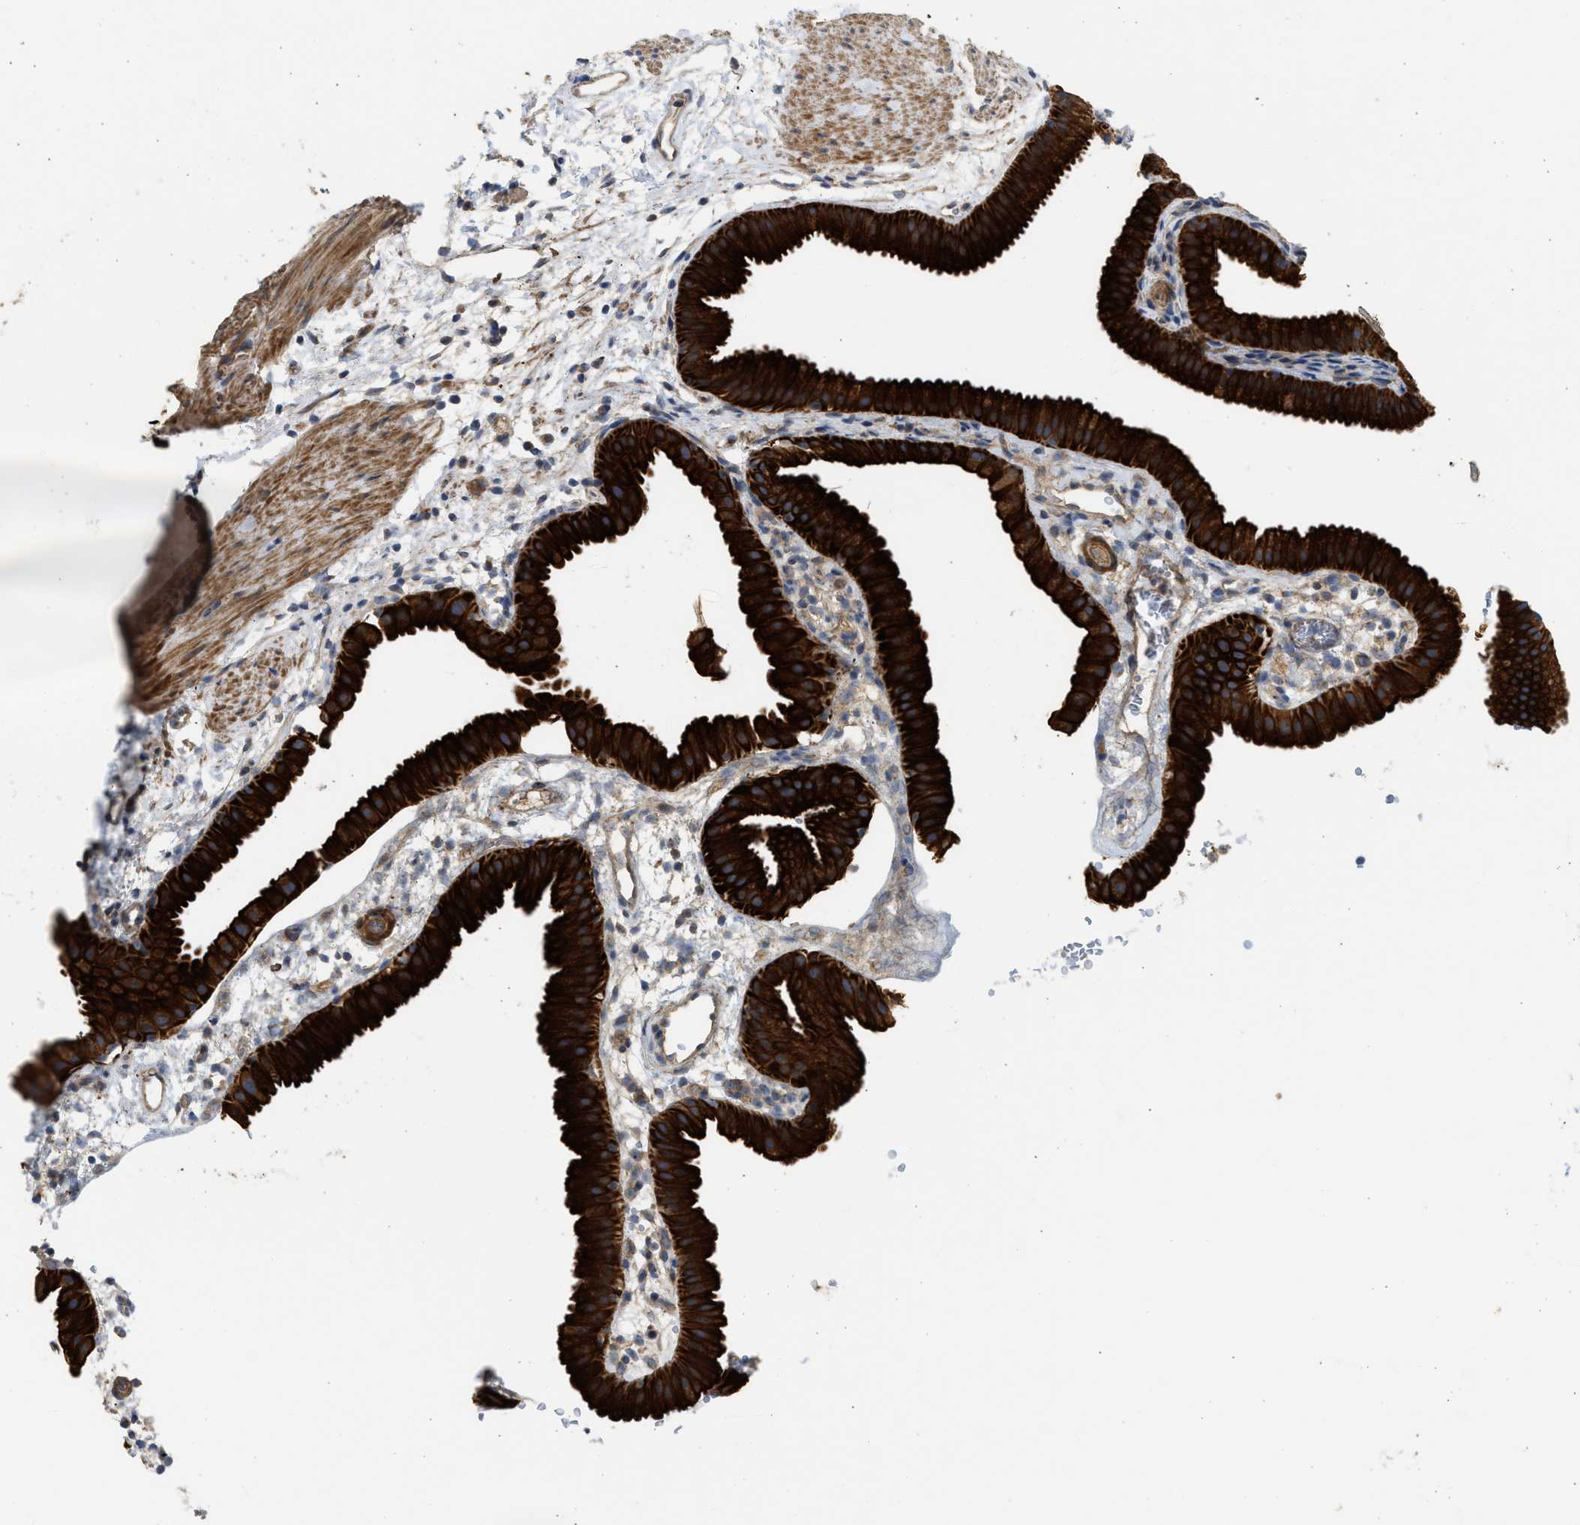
{"staining": {"intensity": "strong", "quantity": ">75%", "location": "cytoplasmic/membranous"}, "tissue": "gallbladder", "cell_type": "Glandular cells", "image_type": "normal", "snomed": [{"axis": "morphology", "description": "Normal tissue, NOS"}, {"axis": "topography", "description": "Gallbladder"}], "caption": "Unremarkable gallbladder displays strong cytoplasmic/membranous positivity in approximately >75% of glandular cells.", "gene": "CSRNP2", "patient": {"sex": "female", "age": 64}}